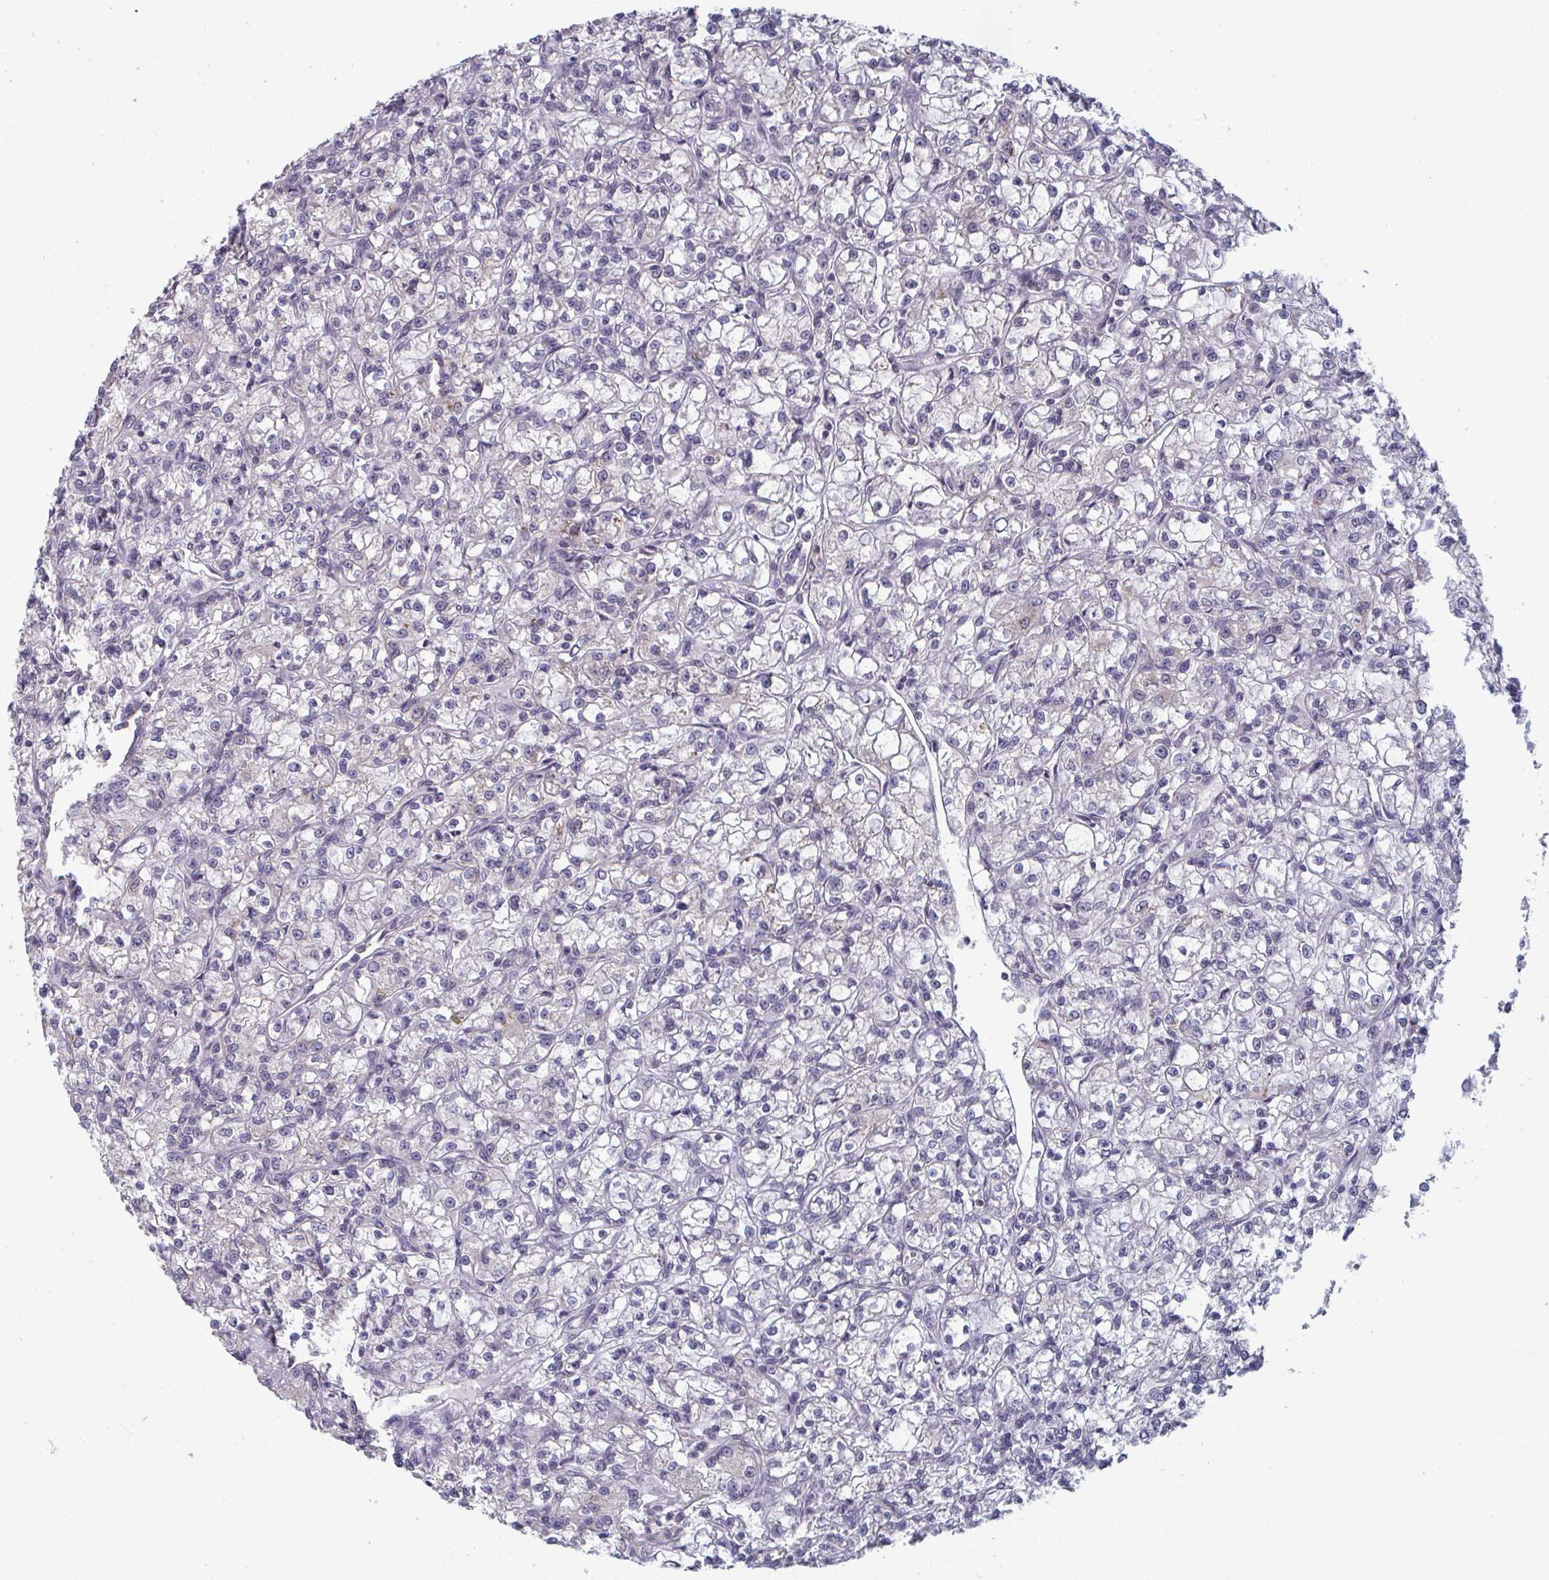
{"staining": {"intensity": "negative", "quantity": "none", "location": "none"}, "tissue": "renal cancer", "cell_type": "Tumor cells", "image_type": "cancer", "snomed": [{"axis": "morphology", "description": "Adenocarcinoma, NOS"}, {"axis": "topography", "description": "Kidney"}], "caption": "Micrograph shows no protein expression in tumor cells of renal adenocarcinoma tissue.", "gene": "LIX1", "patient": {"sex": "female", "age": 59}}